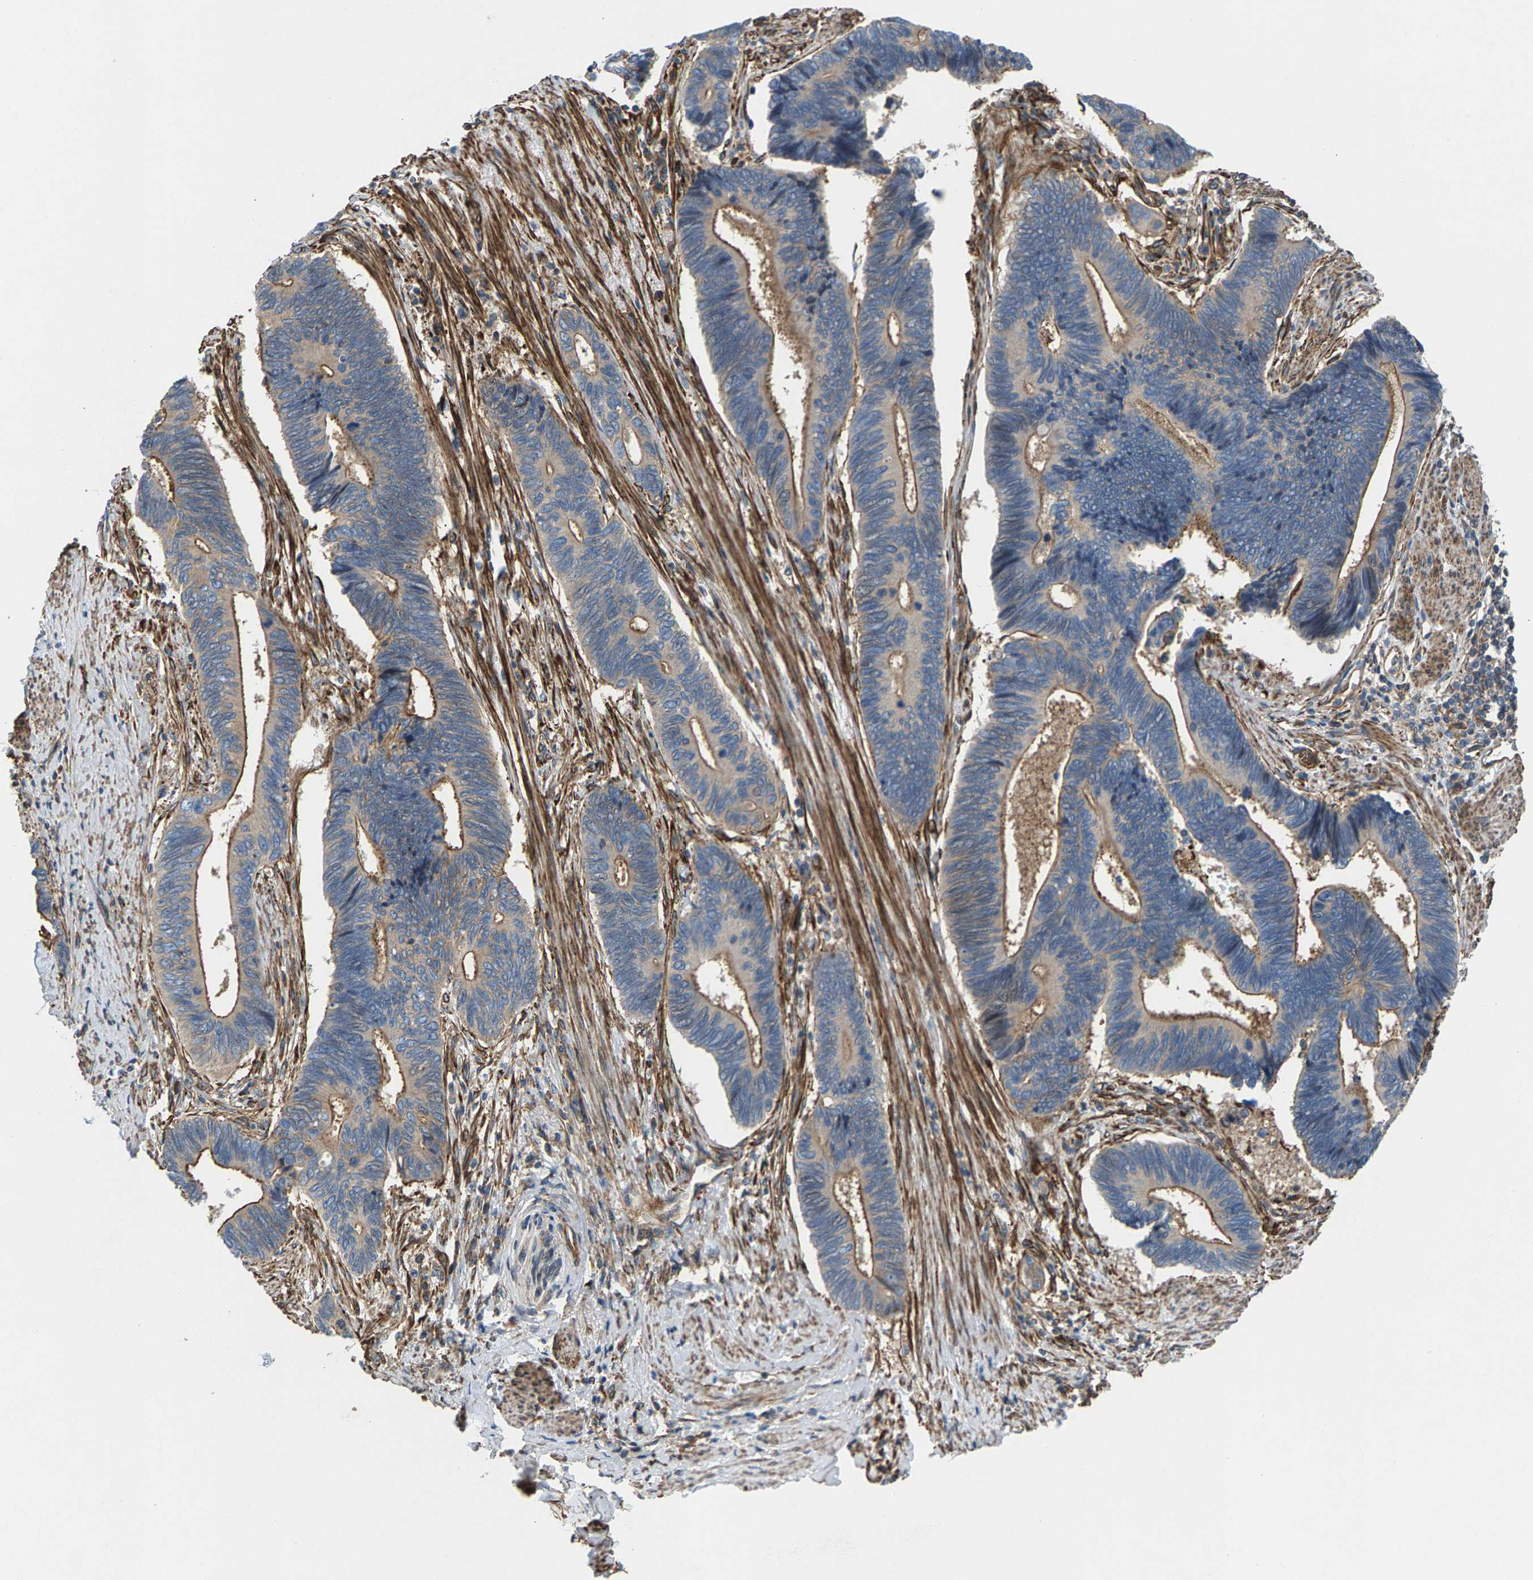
{"staining": {"intensity": "moderate", "quantity": "<25%", "location": "cytoplasmic/membranous"}, "tissue": "pancreatic cancer", "cell_type": "Tumor cells", "image_type": "cancer", "snomed": [{"axis": "morphology", "description": "Adenocarcinoma, NOS"}, {"axis": "topography", "description": "Pancreas"}], "caption": "The photomicrograph shows a brown stain indicating the presence of a protein in the cytoplasmic/membranous of tumor cells in pancreatic adenocarcinoma.", "gene": "PDCL", "patient": {"sex": "female", "age": 70}}